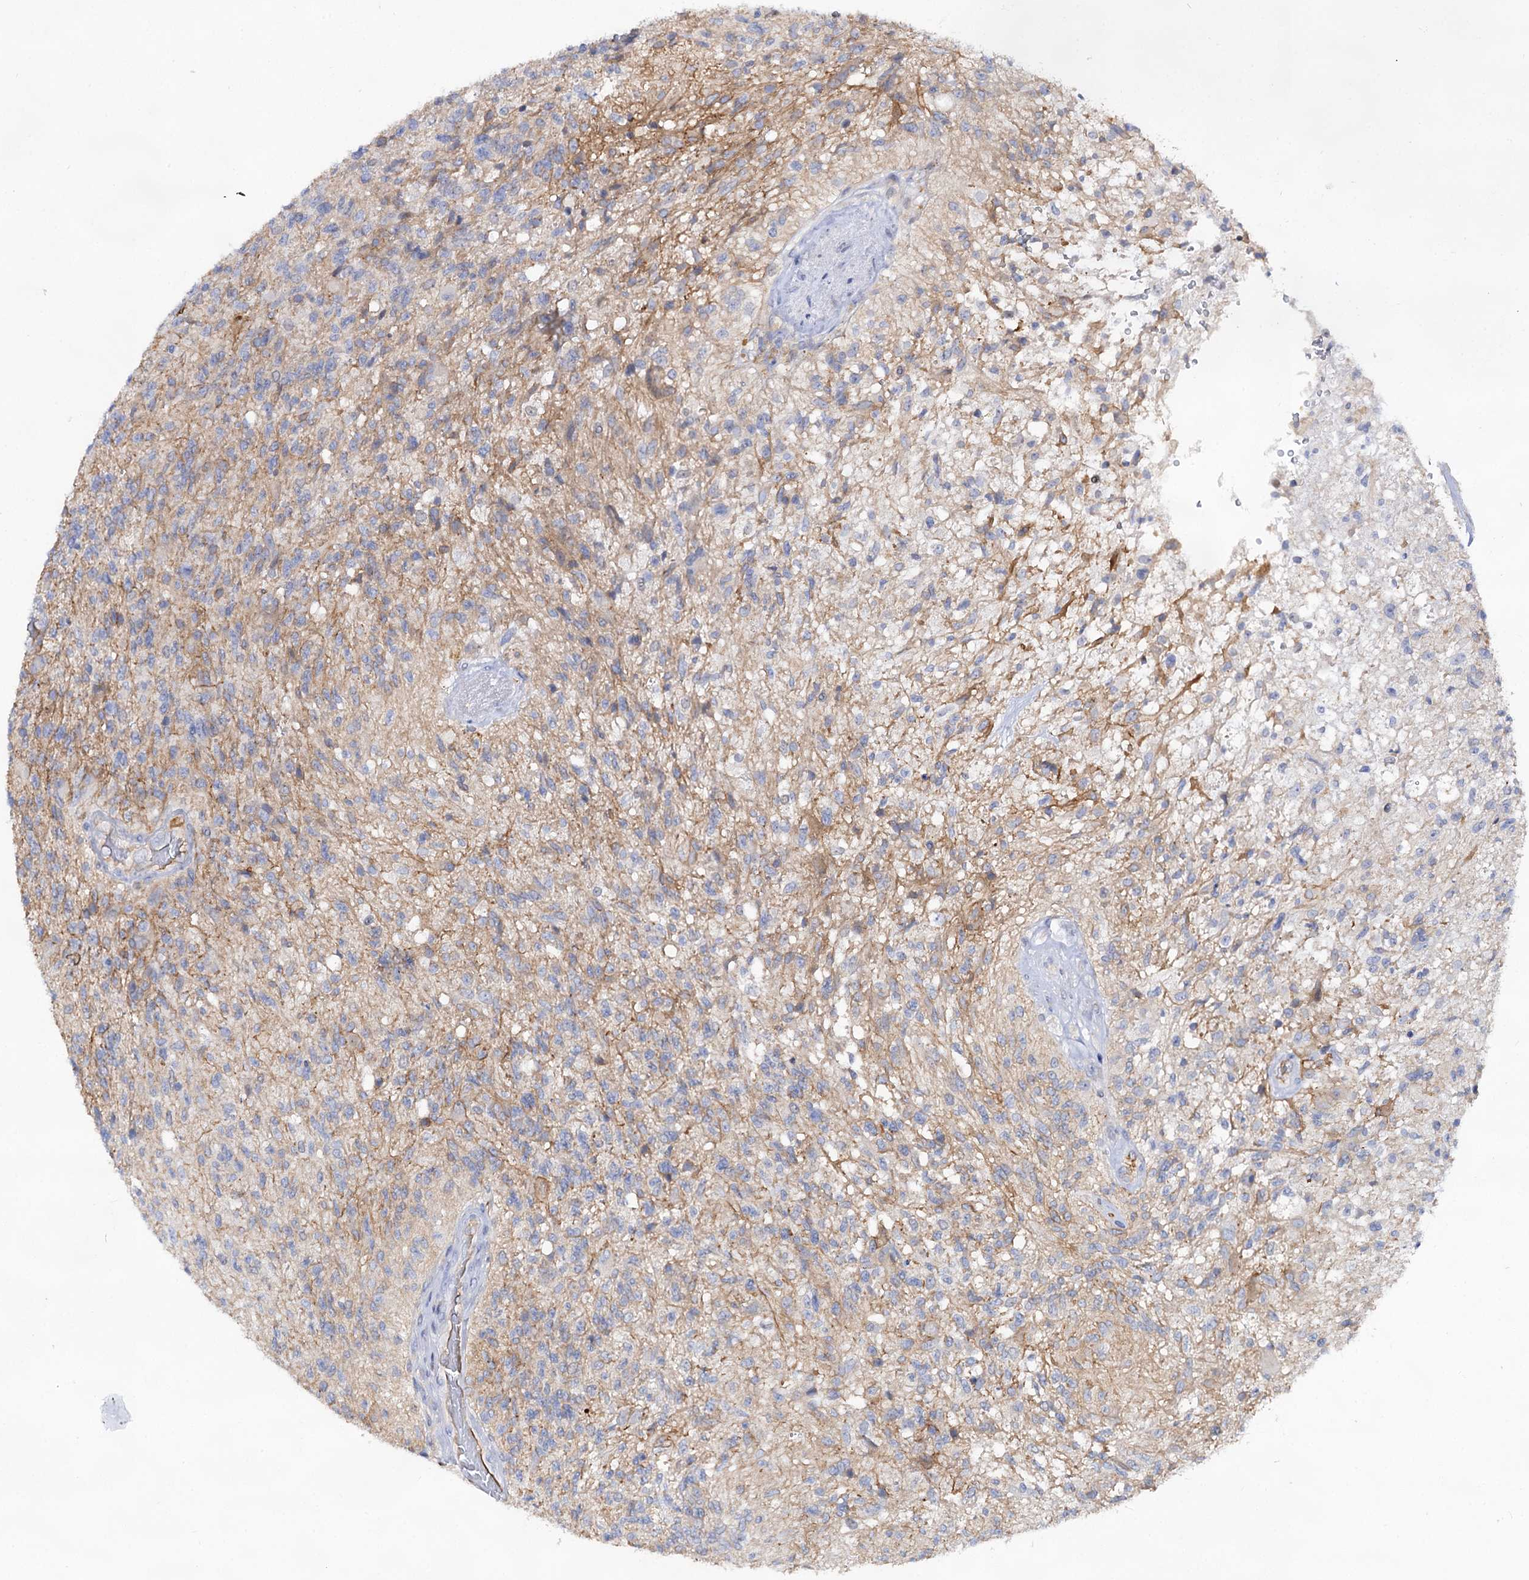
{"staining": {"intensity": "negative", "quantity": "none", "location": "none"}, "tissue": "glioma", "cell_type": "Tumor cells", "image_type": "cancer", "snomed": [{"axis": "morphology", "description": "Glioma, malignant, High grade"}, {"axis": "topography", "description": "Brain"}], "caption": "Tumor cells show no significant positivity in high-grade glioma (malignant).", "gene": "ABLIM1", "patient": {"sex": "male", "age": 56}}